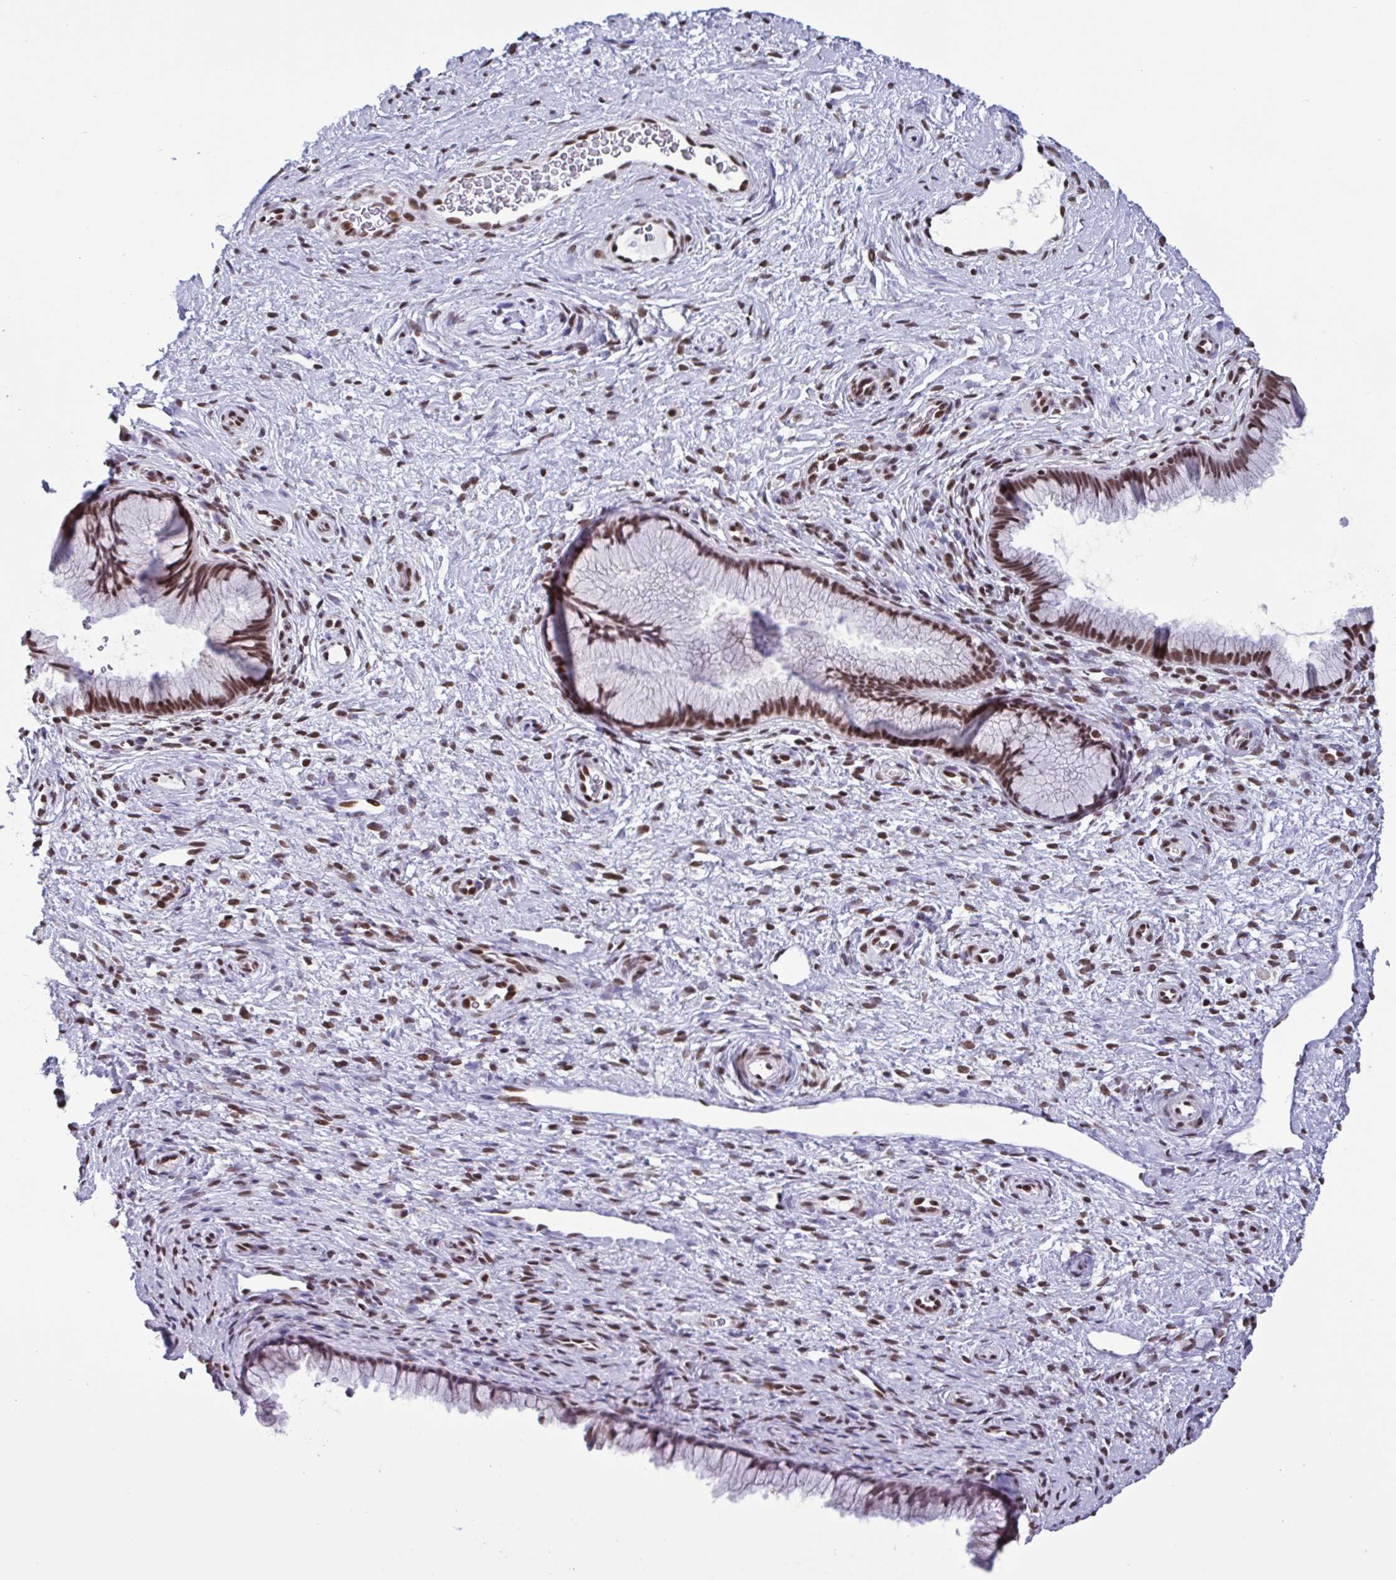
{"staining": {"intensity": "moderate", "quantity": ">75%", "location": "nuclear"}, "tissue": "cervix", "cell_type": "Glandular cells", "image_type": "normal", "snomed": [{"axis": "morphology", "description": "Normal tissue, NOS"}, {"axis": "topography", "description": "Cervix"}], "caption": "Protein staining of normal cervix exhibits moderate nuclear staining in about >75% of glandular cells.", "gene": "TIMM21", "patient": {"sex": "female", "age": 34}}